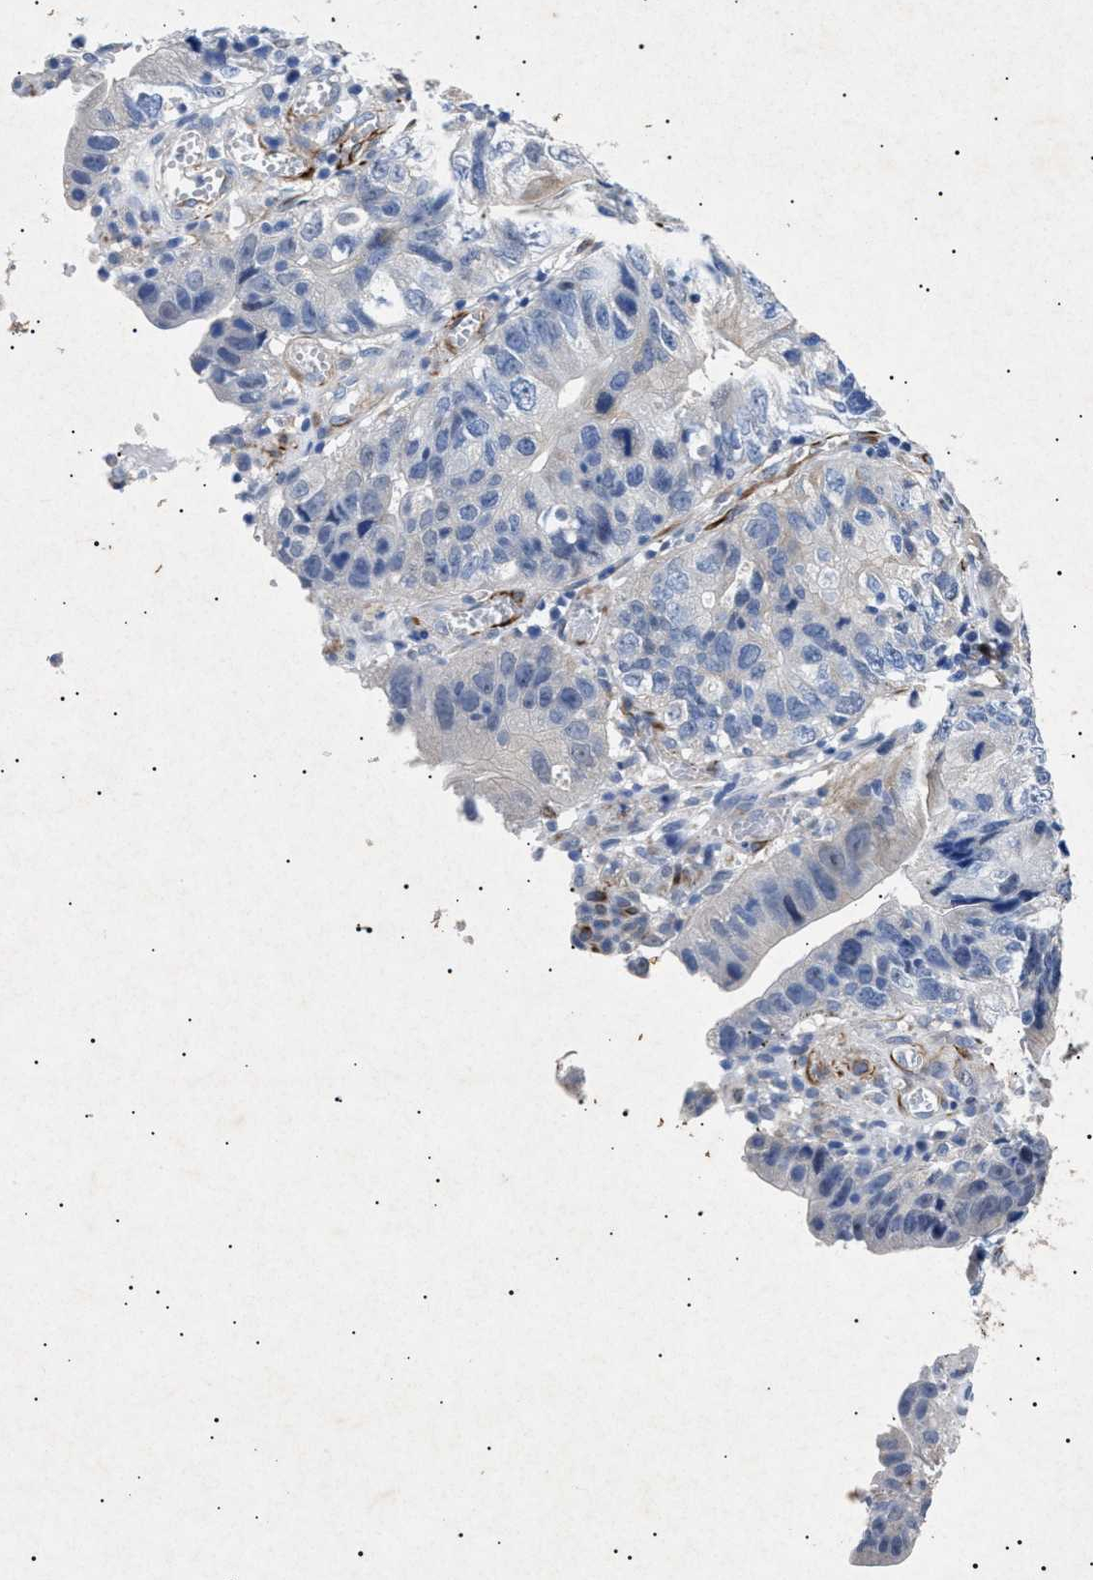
{"staining": {"intensity": "negative", "quantity": "none", "location": "none"}, "tissue": "stomach cancer", "cell_type": "Tumor cells", "image_type": "cancer", "snomed": [{"axis": "morphology", "description": "Adenocarcinoma, NOS"}, {"axis": "topography", "description": "Stomach"}], "caption": "Protein analysis of stomach adenocarcinoma reveals no significant staining in tumor cells.", "gene": "OLFML2A", "patient": {"sex": "male", "age": 59}}